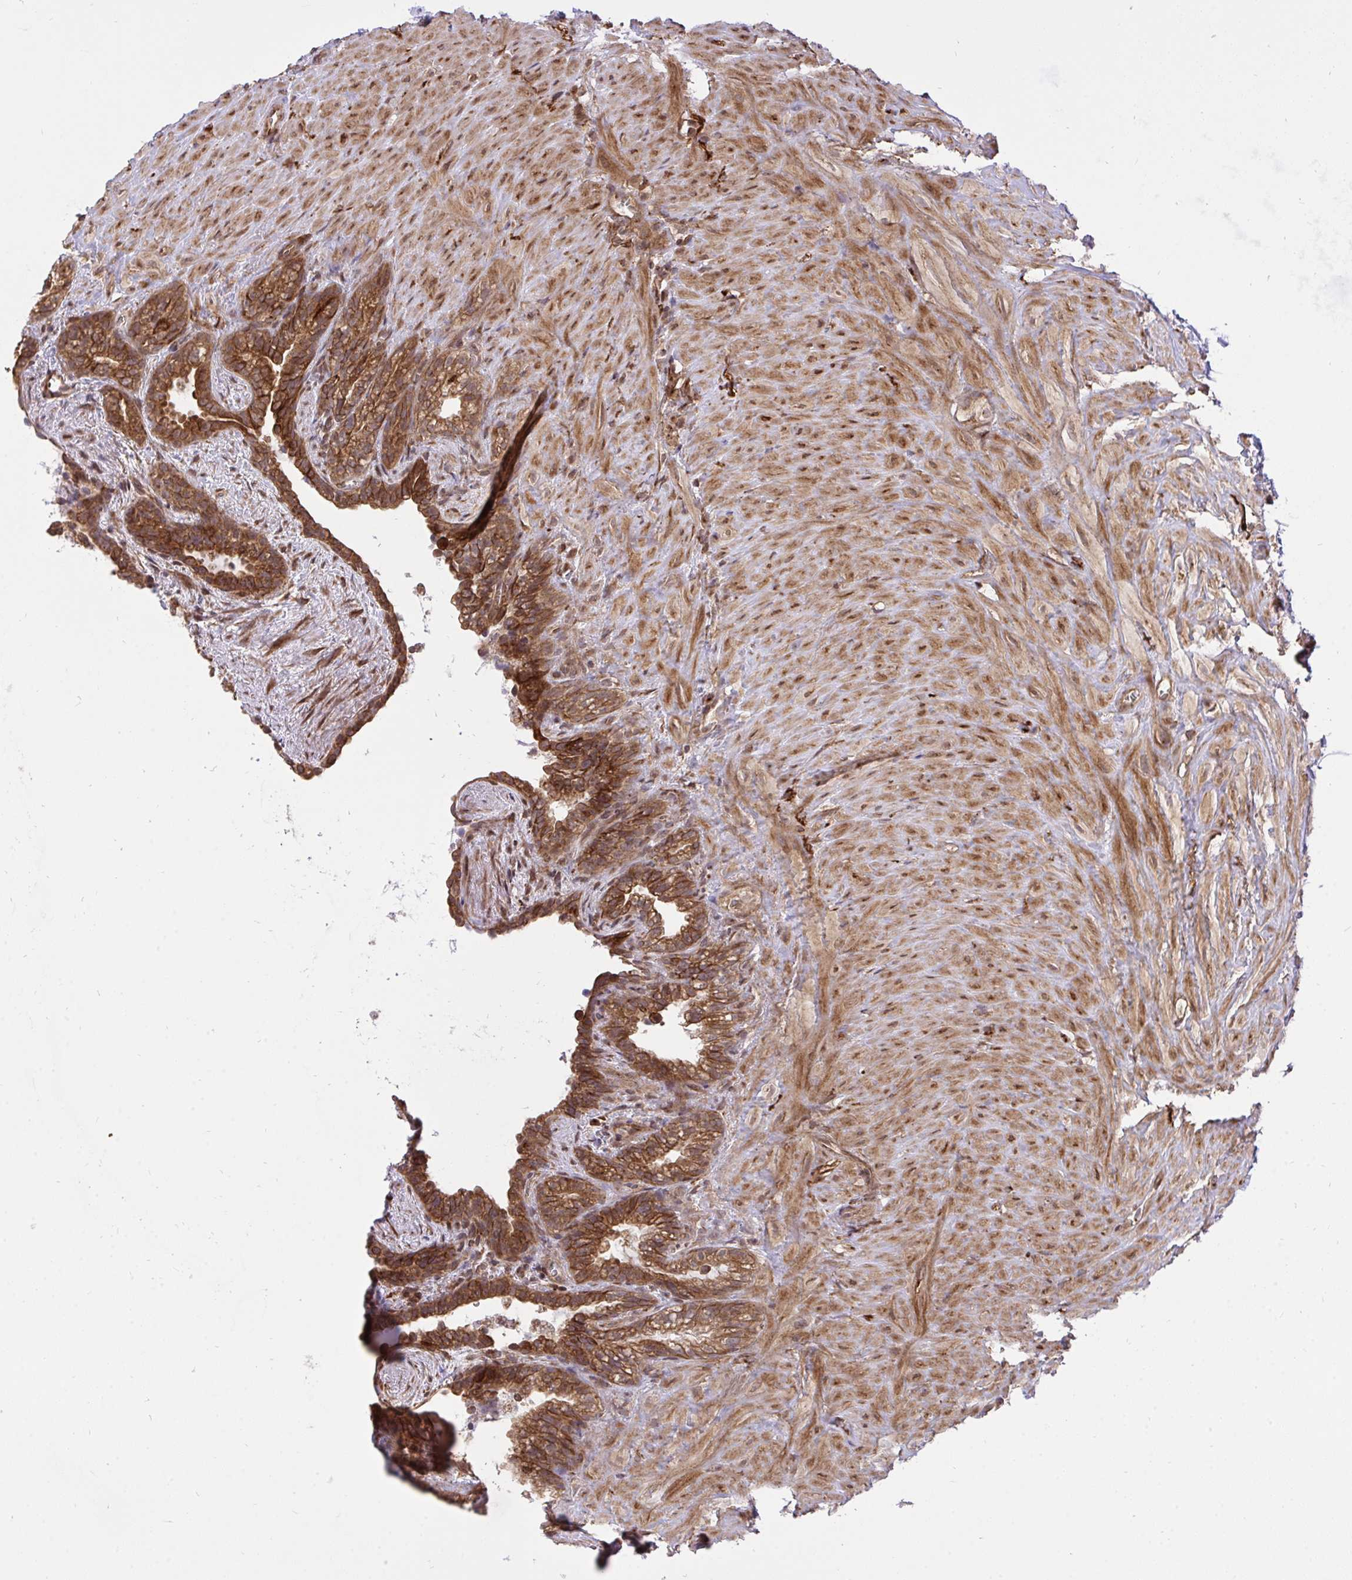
{"staining": {"intensity": "strong", "quantity": "25%-75%", "location": "cytoplasmic/membranous"}, "tissue": "seminal vesicle", "cell_type": "Glandular cells", "image_type": "normal", "snomed": [{"axis": "morphology", "description": "Normal tissue, NOS"}, {"axis": "topography", "description": "Seminal veicle"}], "caption": "Strong cytoplasmic/membranous staining is appreciated in approximately 25%-75% of glandular cells in unremarkable seminal vesicle.", "gene": "ERI1", "patient": {"sex": "male", "age": 76}}